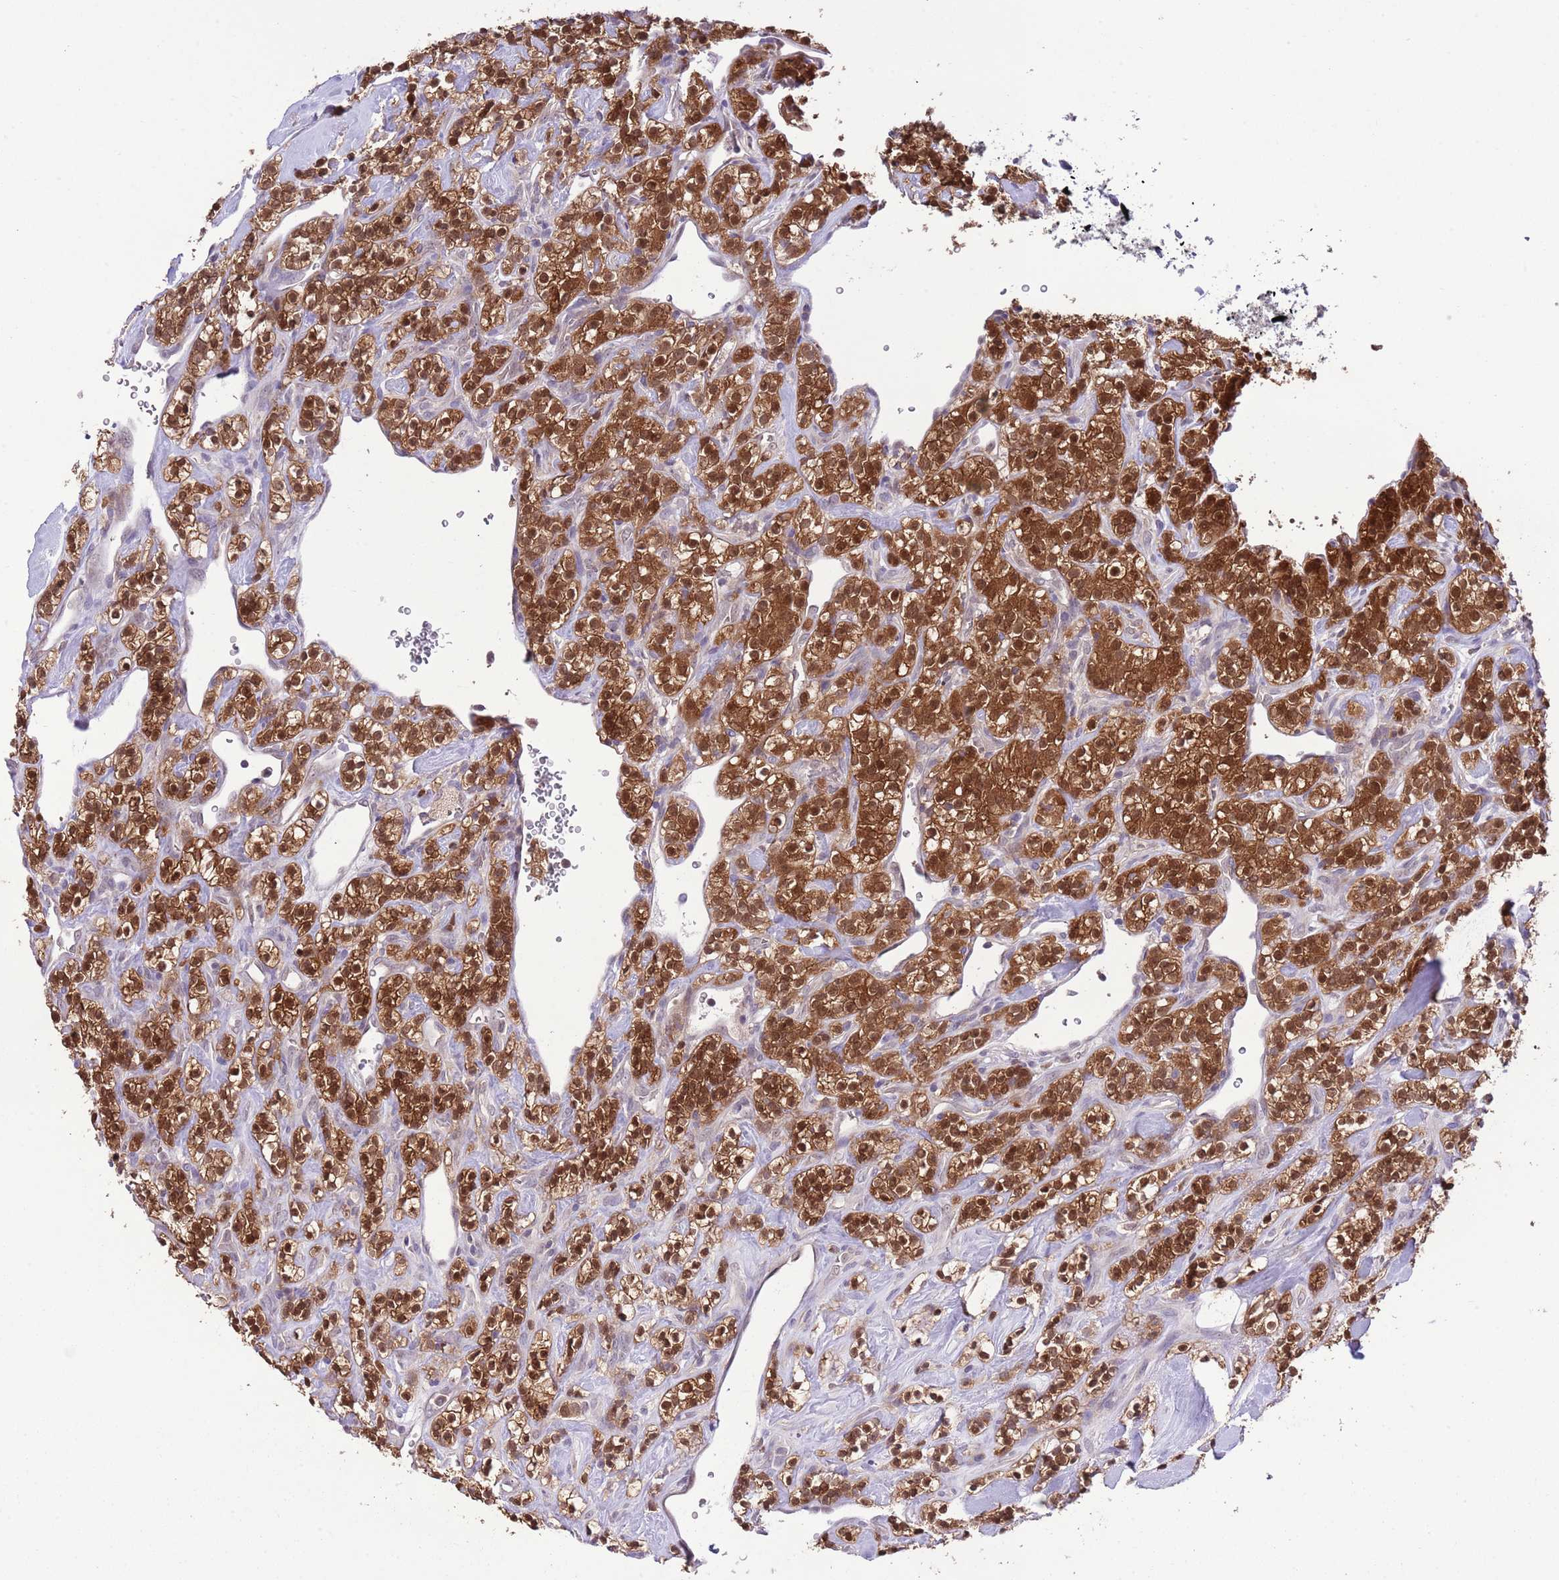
{"staining": {"intensity": "strong", "quantity": ">75%", "location": "cytoplasmic/membranous,nuclear"}, "tissue": "renal cancer", "cell_type": "Tumor cells", "image_type": "cancer", "snomed": [{"axis": "morphology", "description": "Adenocarcinoma, NOS"}, {"axis": "topography", "description": "Kidney"}], "caption": "IHC image of human renal adenocarcinoma stained for a protein (brown), which exhibits high levels of strong cytoplasmic/membranous and nuclear staining in about >75% of tumor cells.", "gene": "GALK2", "patient": {"sex": "male", "age": 77}}